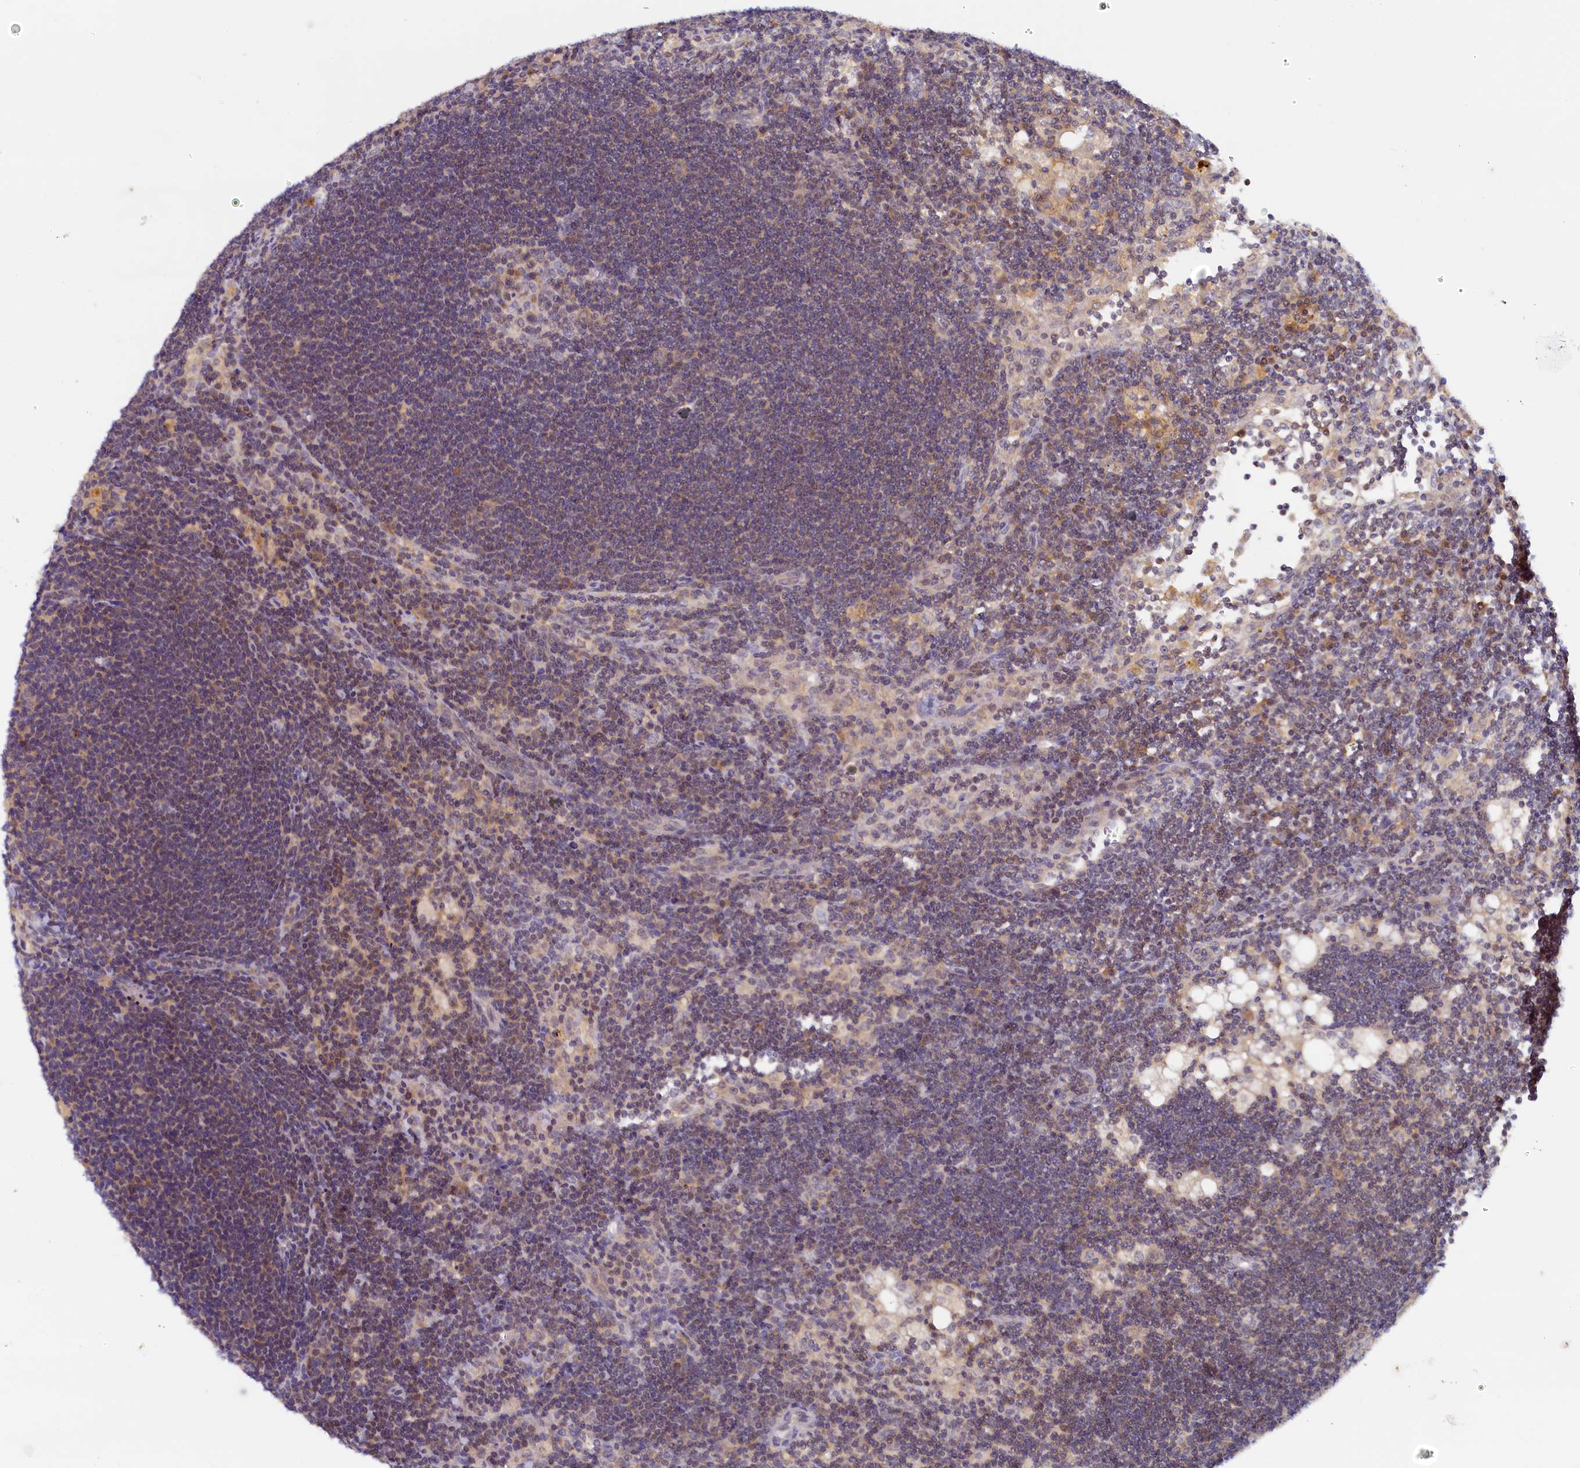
{"staining": {"intensity": "moderate", "quantity": "25%-75%", "location": "cytoplasmic/membranous,nuclear"}, "tissue": "lymph node", "cell_type": "Germinal center cells", "image_type": "normal", "snomed": [{"axis": "morphology", "description": "Normal tissue, NOS"}, {"axis": "topography", "description": "Lymph node"}], "caption": "High-magnification brightfield microscopy of normal lymph node stained with DAB (brown) and counterstained with hematoxylin (blue). germinal center cells exhibit moderate cytoplasmic/membranous,nuclear positivity is identified in about25%-75% of cells.", "gene": "PAAF1", "patient": {"sex": "male", "age": 24}}